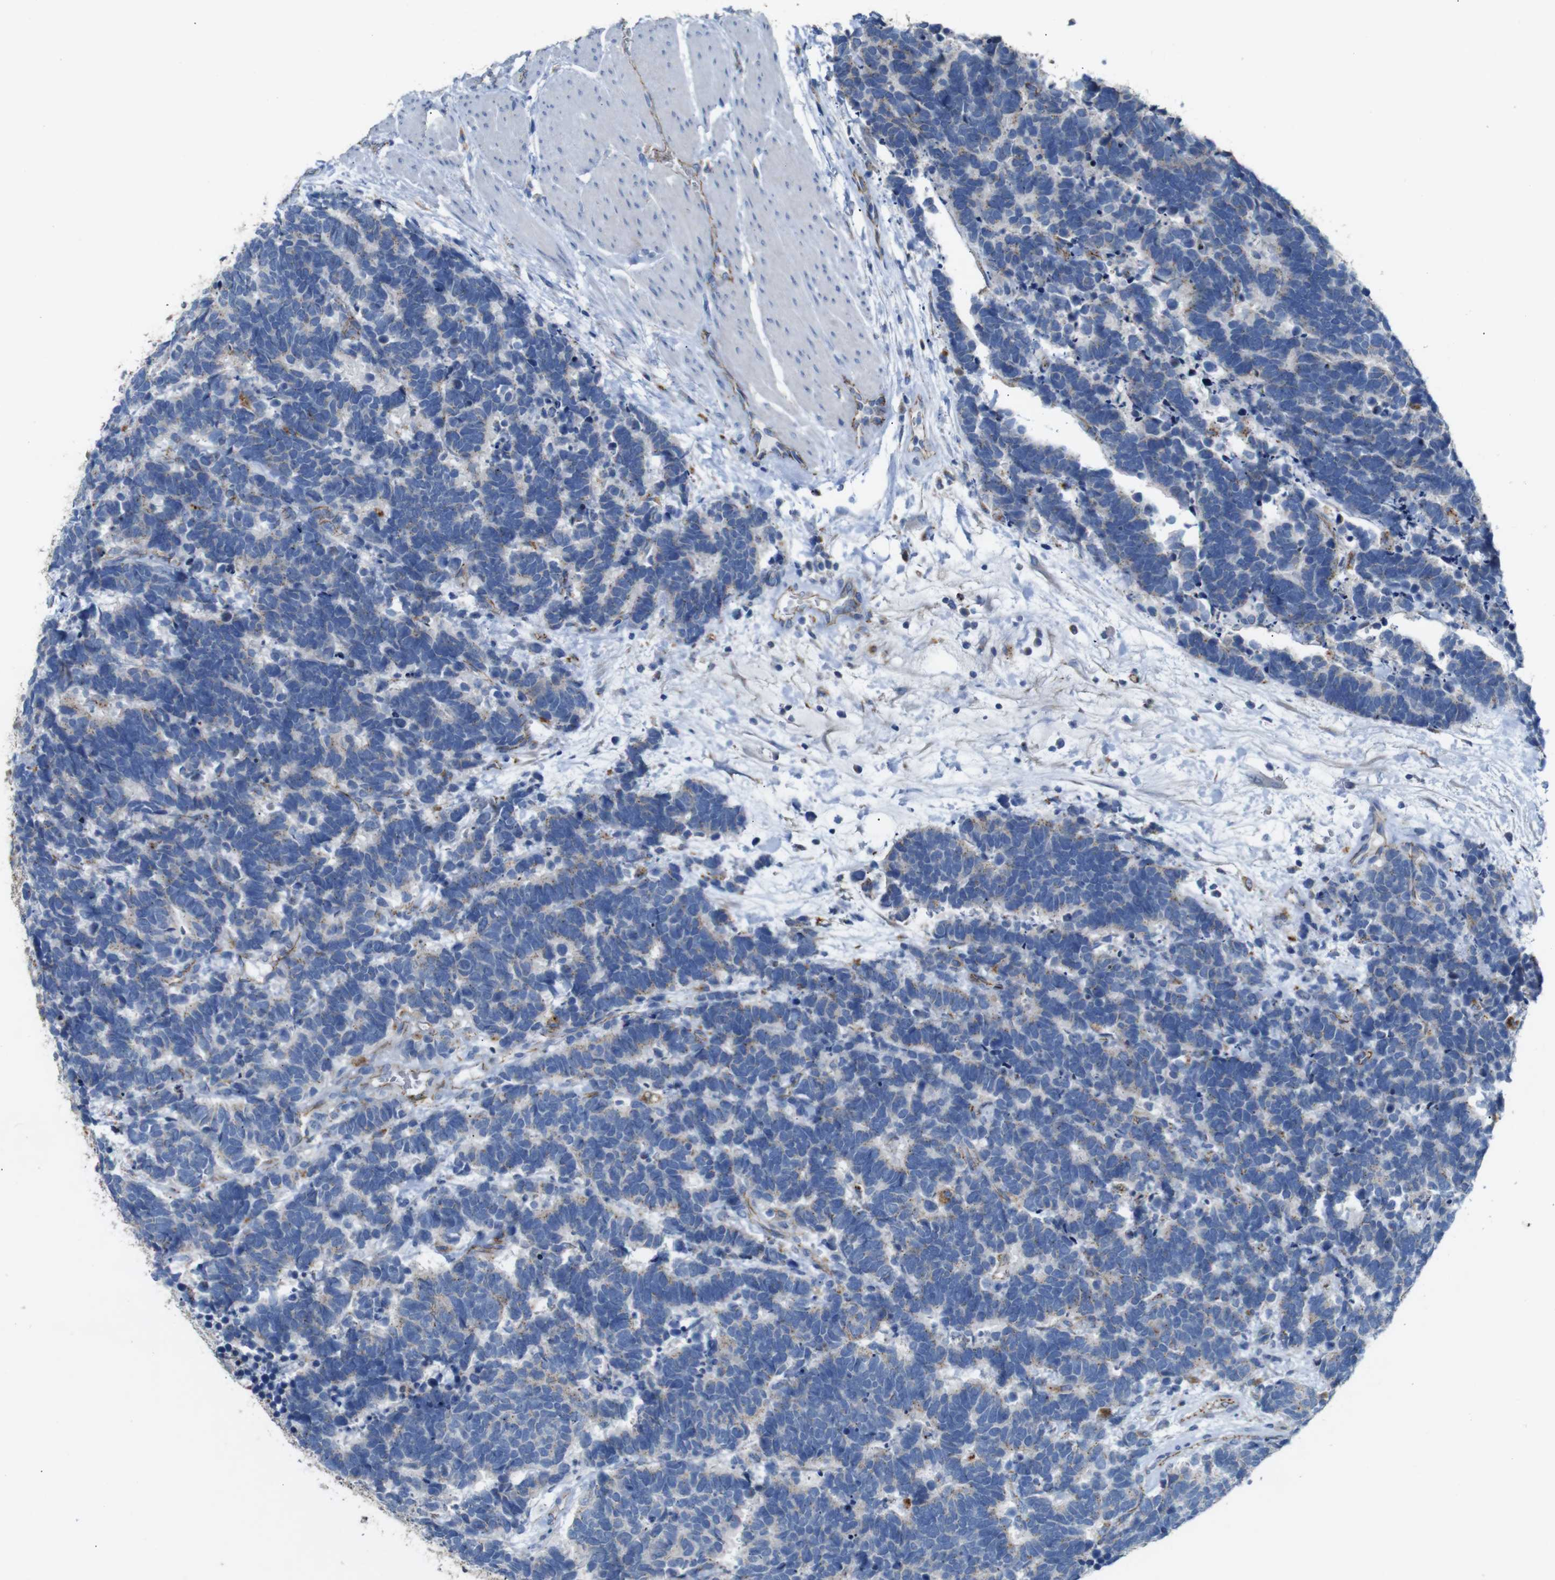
{"staining": {"intensity": "weak", "quantity": "<25%", "location": "cytoplasmic/membranous"}, "tissue": "carcinoid", "cell_type": "Tumor cells", "image_type": "cancer", "snomed": [{"axis": "morphology", "description": "Carcinoma, NOS"}, {"axis": "morphology", "description": "Carcinoid, malignant, NOS"}, {"axis": "topography", "description": "Urinary bladder"}], "caption": "Tumor cells are negative for brown protein staining in carcinoid.", "gene": "NHLRC3", "patient": {"sex": "male", "age": 57}}